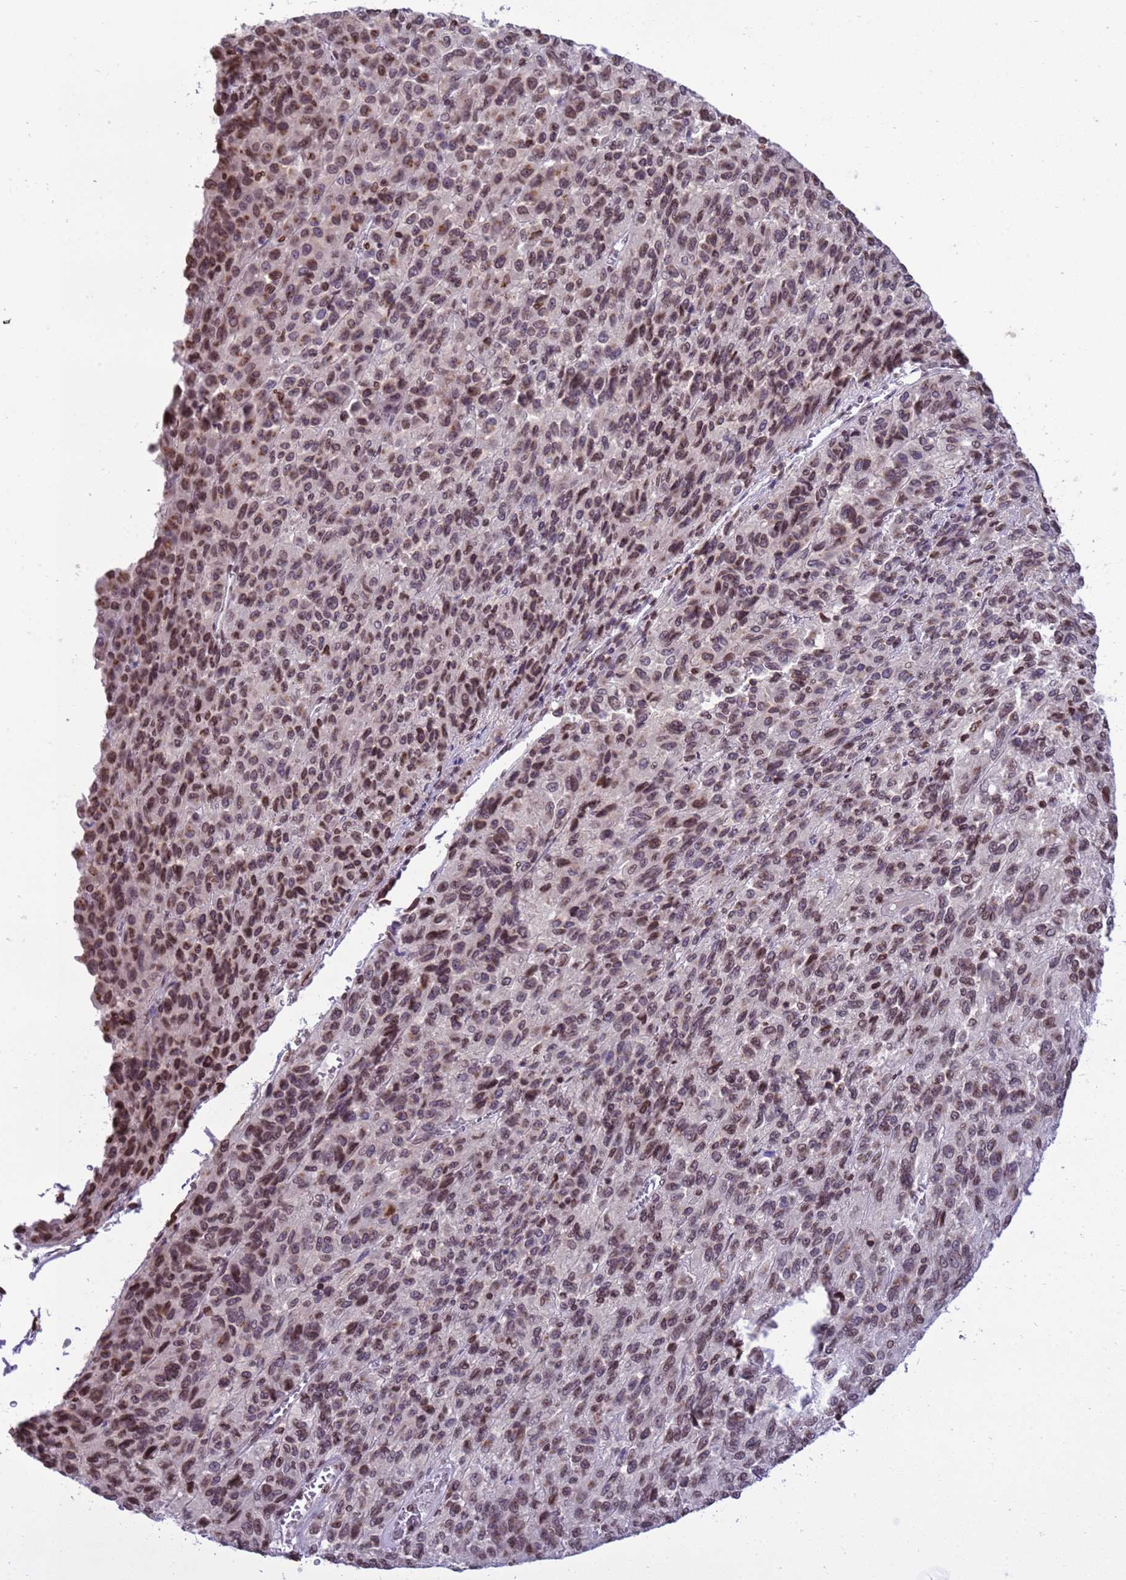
{"staining": {"intensity": "moderate", "quantity": ">75%", "location": "cytoplasmic/membranous,nuclear"}, "tissue": "melanoma", "cell_type": "Tumor cells", "image_type": "cancer", "snomed": [{"axis": "morphology", "description": "Malignant melanoma, Metastatic site"}, {"axis": "topography", "description": "Lung"}], "caption": "Immunohistochemical staining of human melanoma shows moderate cytoplasmic/membranous and nuclear protein staining in approximately >75% of tumor cells. The protein of interest is shown in brown color, while the nuclei are stained blue.", "gene": "DHX37", "patient": {"sex": "male", "age": 64}}